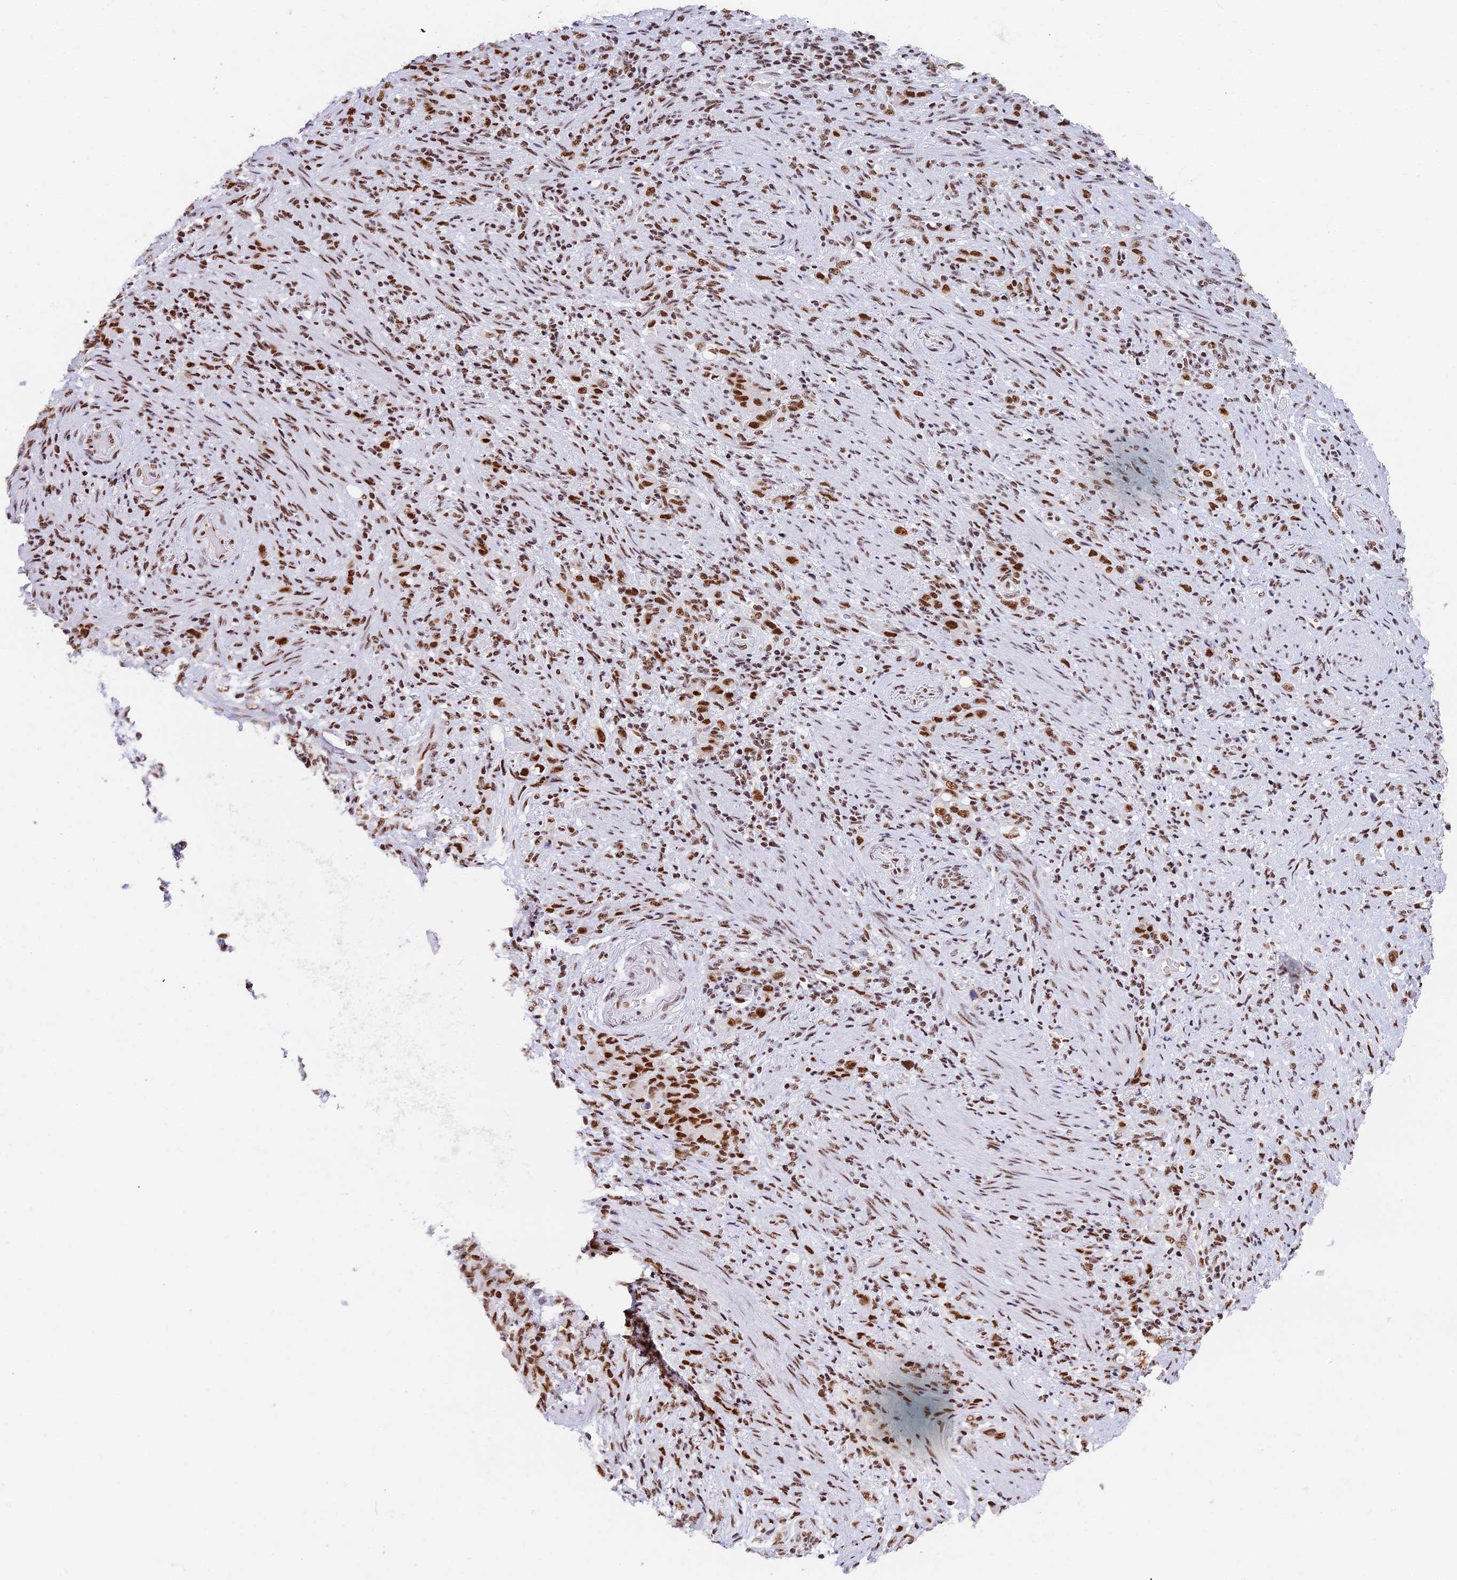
{"staining": {"intensity": "strong", "quantity": ">75%", "location": "nuclear"}, "tissue": "stomach cancer", "cell_type": "Tumor cells", "image_type": "cancer", "snomed": [{"axis": "morphology", "description": "Adenocarcinoma, NOS"}, {"axis": "topography", "description": "Stomach"}], "caption": "This is a micrograph of immunohistochemistry staining of adenocarcinoma (stomach), which shows strong expression in the nuclear of tumor cells.", "gene": "SBNO1", "patient": {"sex": "female", "age": 79}}